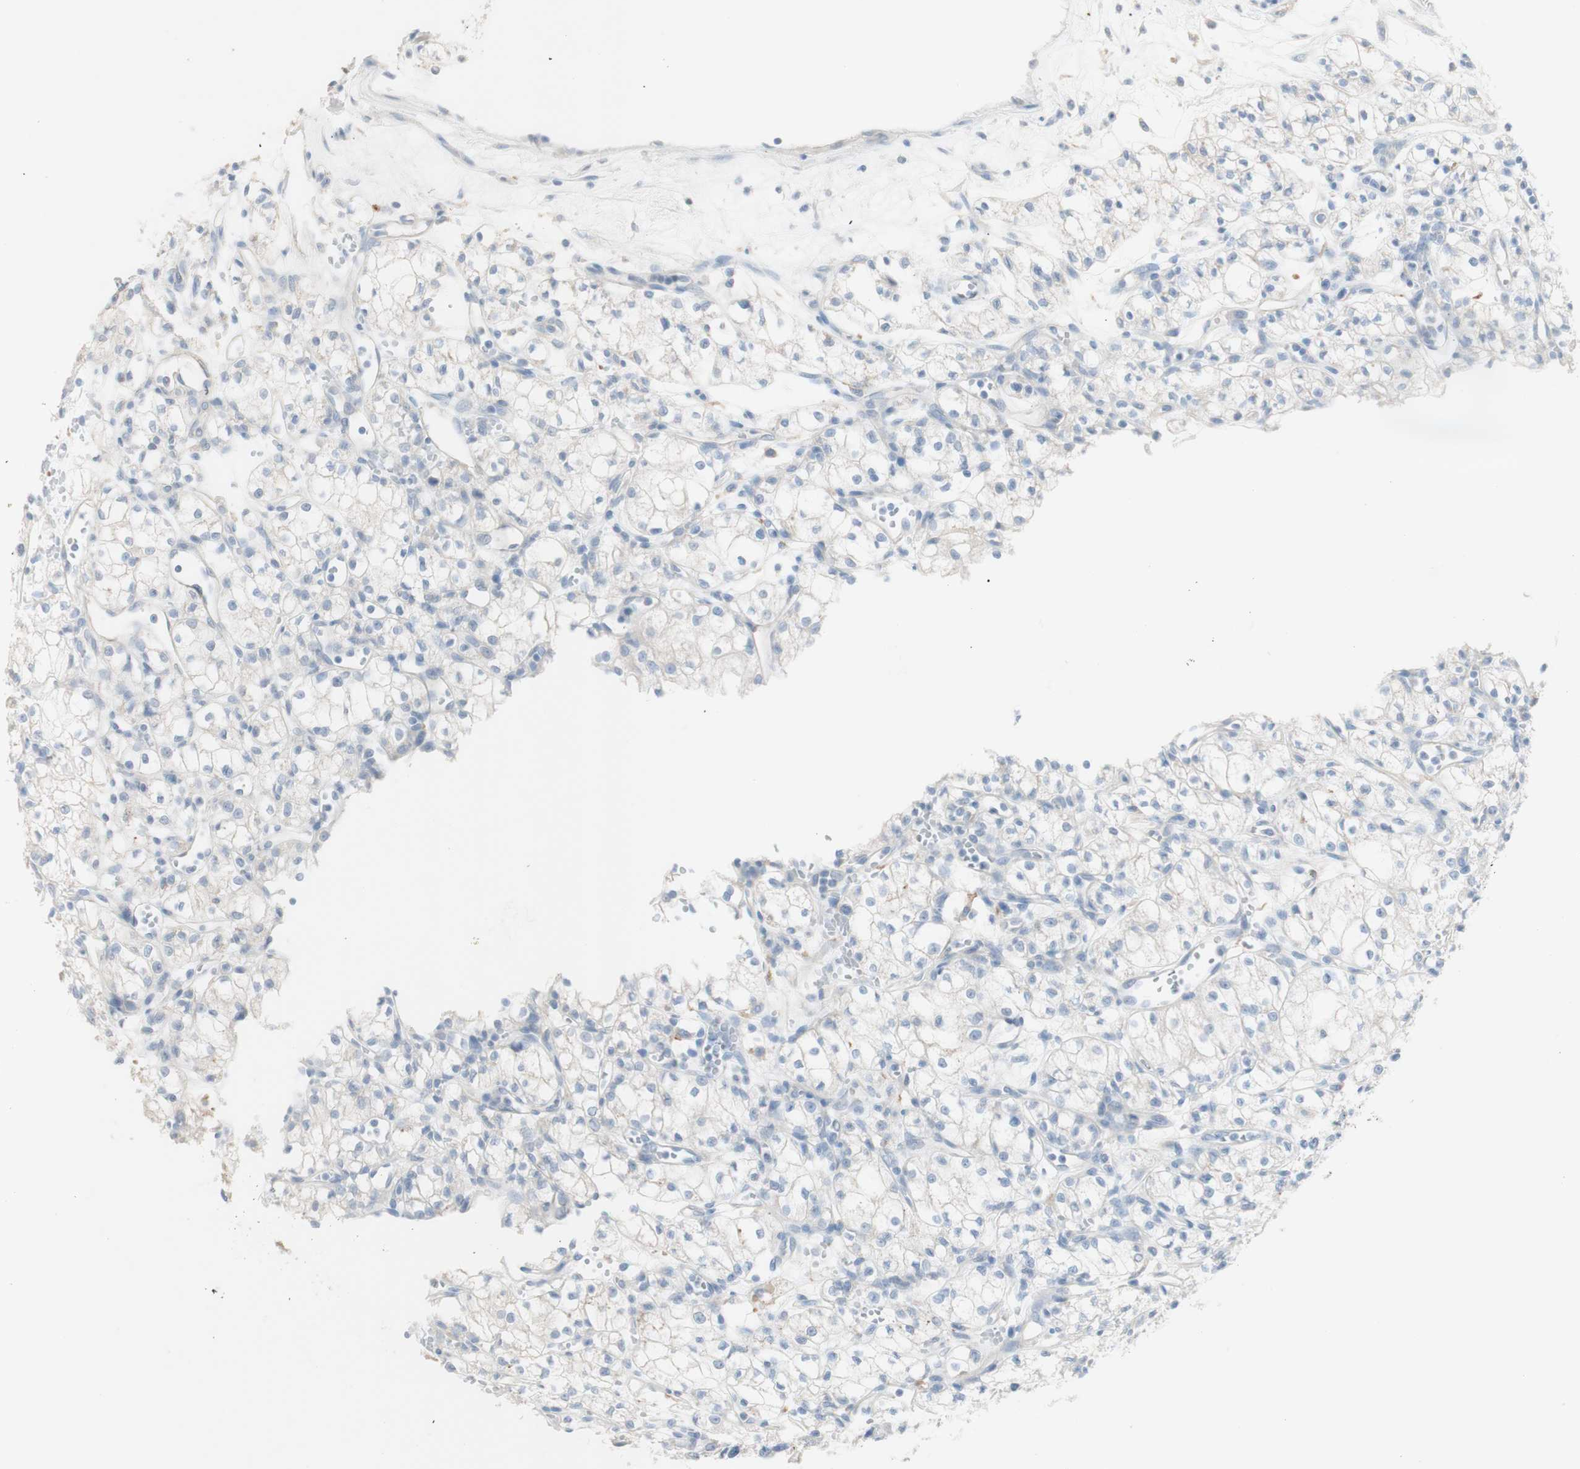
{"staining": {"intensity": "negative", "quantity": "none", "location": "none"}, "tissue": "renal cancer", "cell_type": "Tumor cells", "image_type": "cancer", "snomed": [{"axis": "morphology", "description": "Normal tissue, NOS"}, {"axis": "morphology", "description": "Adenocarcinoma, NOS"}, {"axis": "topography", "description": "Kidney"}], "caption": "Immunohistochemical staining of human renal adenocarcinoma shows no significant positivity in tumor cells.", "gene": "ART3", "patient": {"sex": "male", "age": 59}}